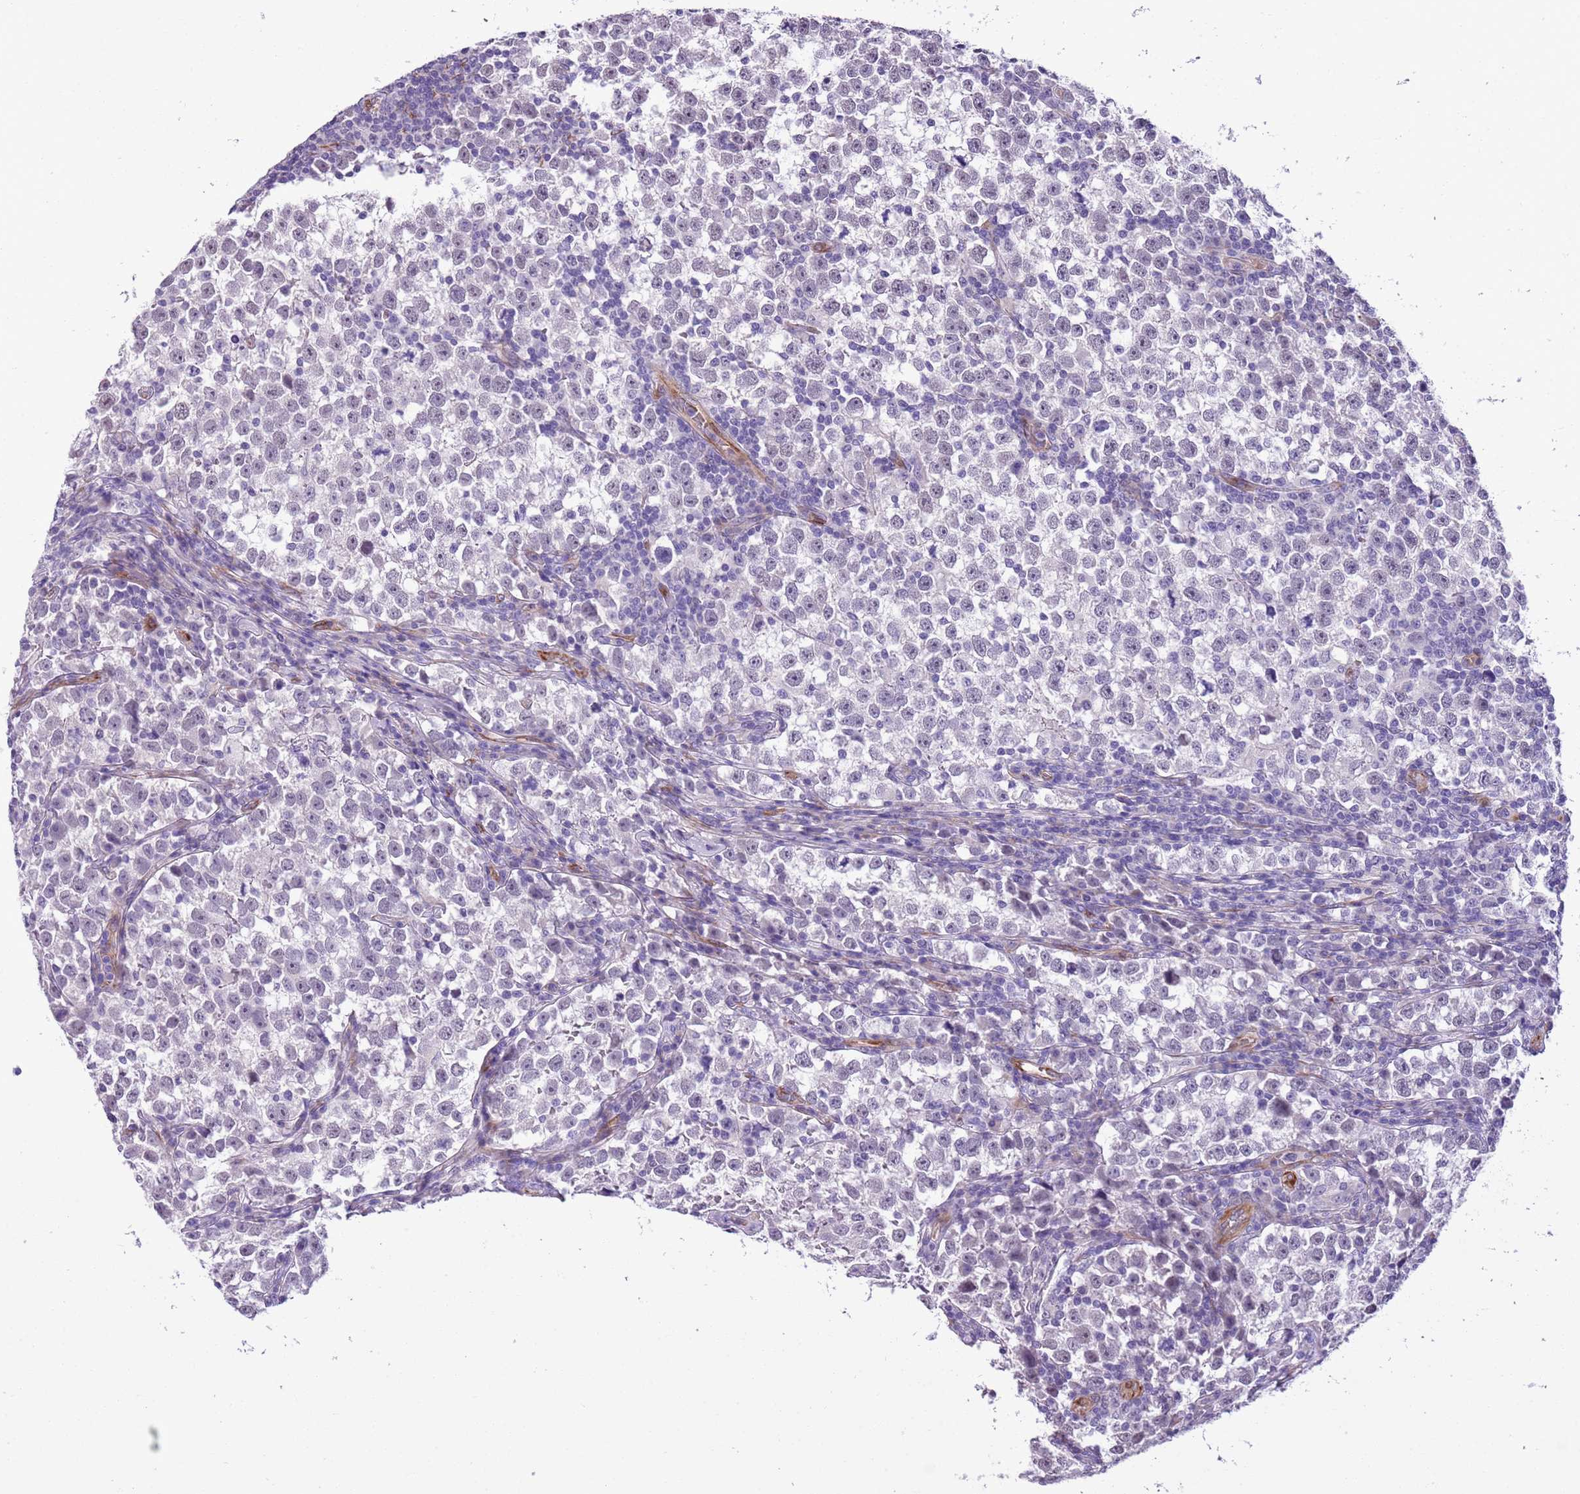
{"staining": {"intensity": "negative", "quantity": "none", "location": "none"}, "tissue": "testis cancer", "cell_type": "Tumor cells", "image_type": "cancer", "snomed": [{"axis": "morphology", "description": "Normal tissue, NOS"}, {"axis": "morphology", "description": "Seminoma, NOS"}, {"axis": "topography", "description": "Testis"}], "caption": "Immunohistochemistry (IHC) histopathology image of neoplastic tissue: testis seminoma stained with DAB (3,3'-diaminobenzidine) reveals no significant protein staining in tumor cells.", "gene": "MRPL32", "patient": {"sex": "male", "age": 43}}